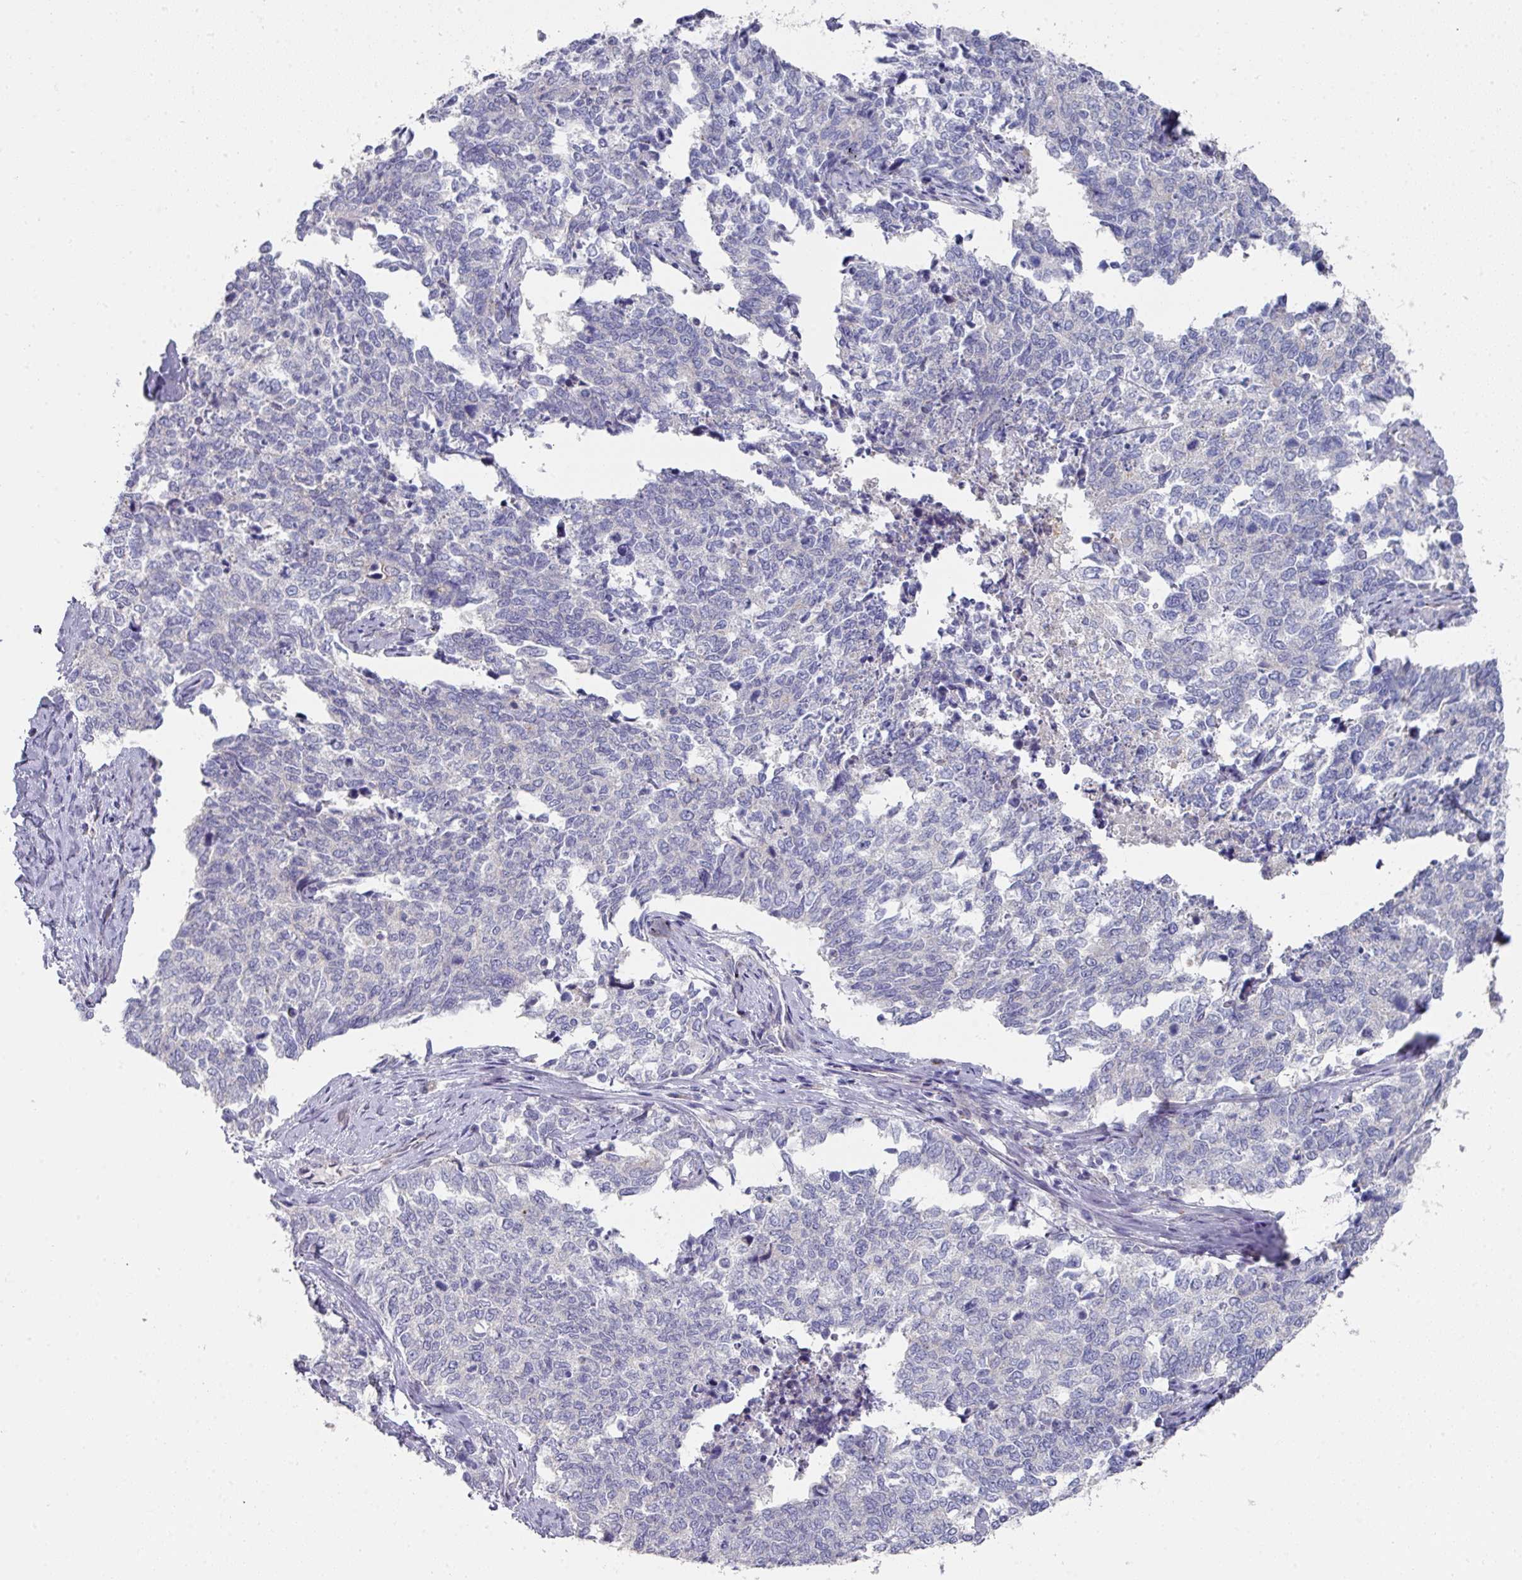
{"staining": {"intensity": "negative", "quantity": "none", "location": "none"}, "tissue": "cervical cancer", "cell_type": "Tumor cells", "image_type": "cancer", "snomed": [{"axis": "morphology", "description": "Squamous cell carcinoma, NOS"}, {"axis": "topography", "description": "Cervix"}], "caption": "Immunohistochemistry of human squamous cell carcinoma (cervical) shows no staining in tumor cells. Brightfield microscopy of immunohistochemistry (IHC) stained with DAB (brown) and hematoxylin (blue), captured at high magnification.", "gene": "NT5C1A", "patient": {"sex": "female", "age": 63}}